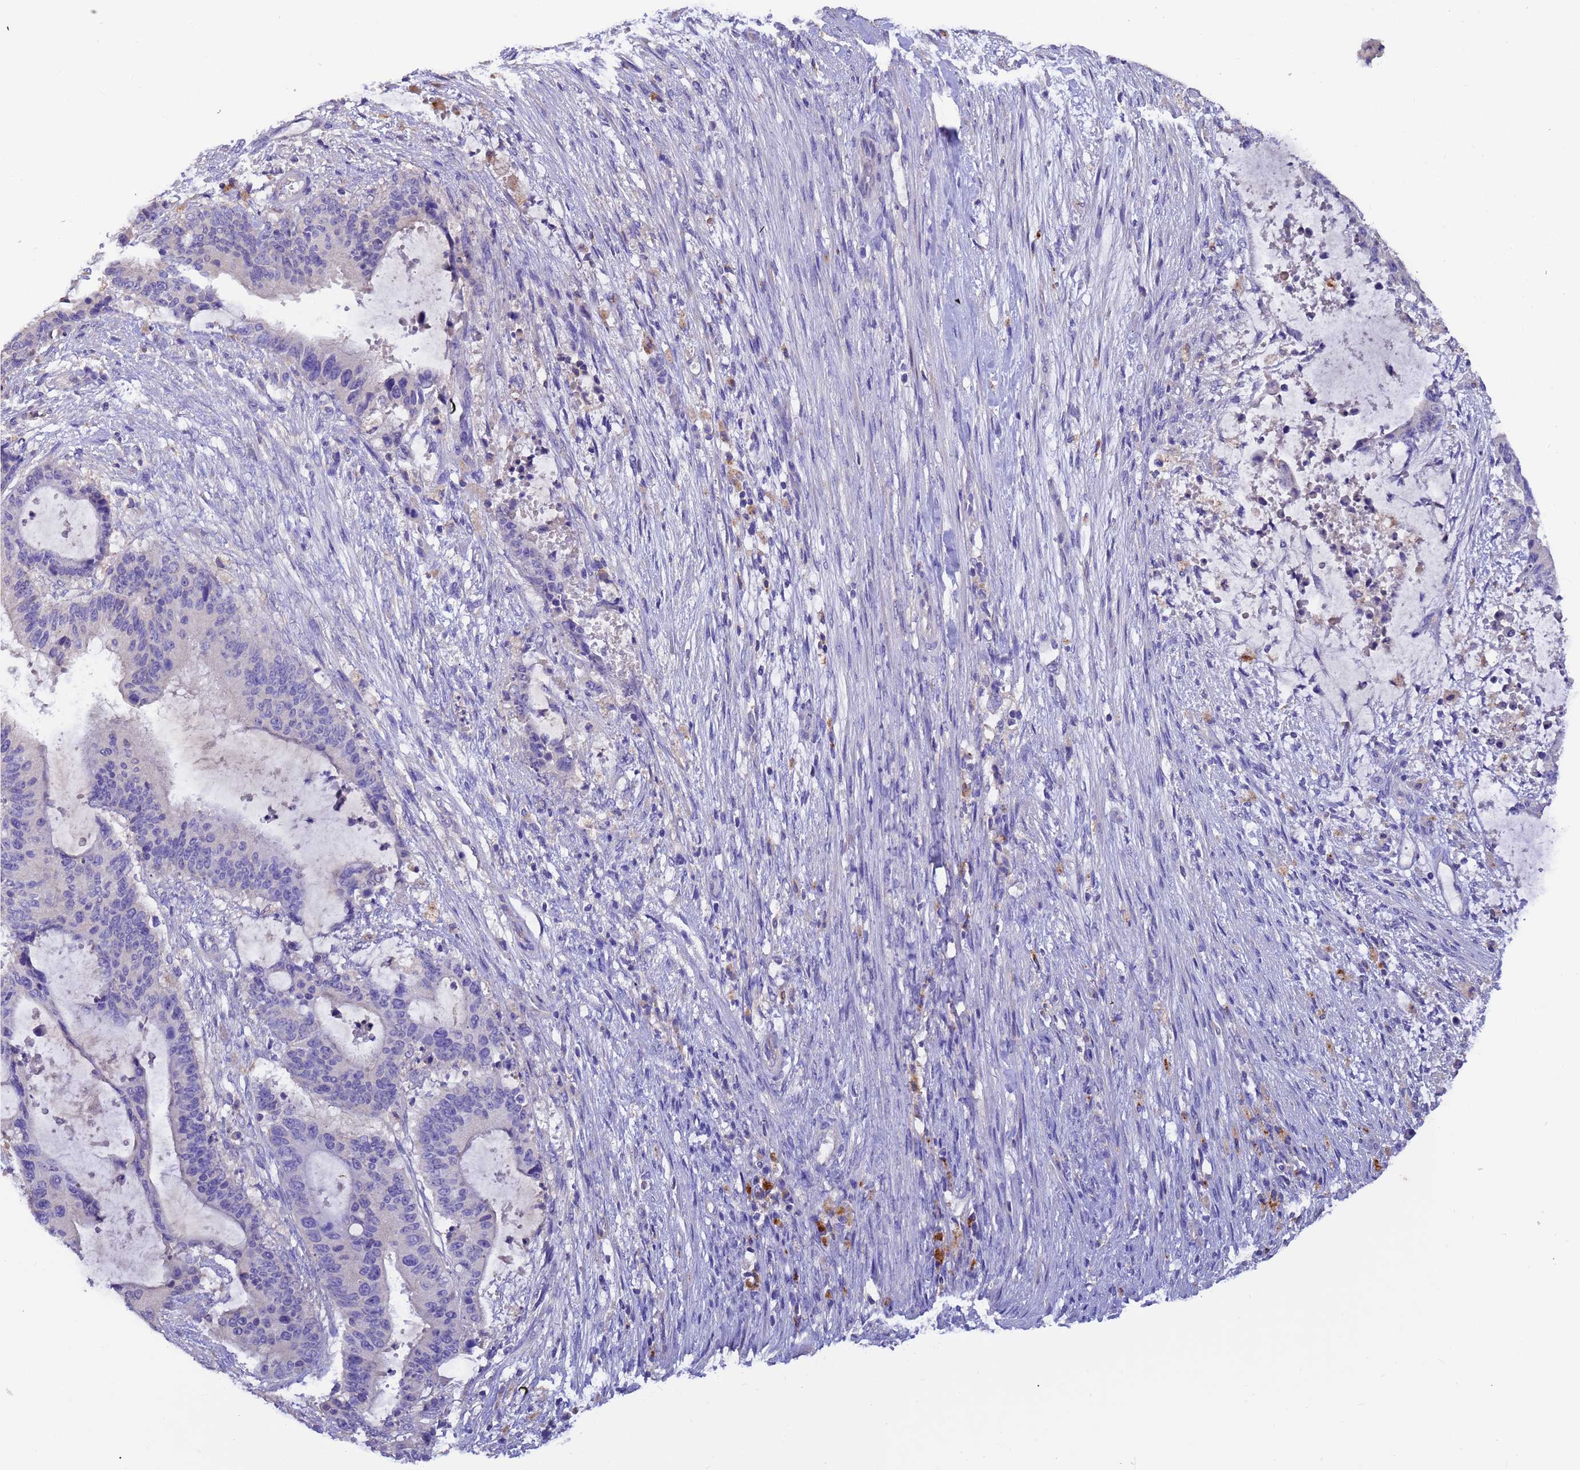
{"staining": {"intensity": "negative", "quantity": "none", "location": "none"}, "tissue": "liver cancer", "cell_type": "Tumor cells", "image_type": "cancer", "snomed": [{"axis": "morphology", "description": "Normal tissue, NOS"}, {"axis": "morphology", "description": "Cholangiocarcinoma"}, {"axis": "topography", "description": "Liver"}, {"axis": "topography", "description": "Peripheral nerve tissue"}], "caption": "The immunohistochemistry (IHC) image has no significant expression in tumor cells of liver cancer (cholangiocarcinoma) tissue. Brightfield microscopy of immunohistochemistry (IHC) stained with DAB (brown) and hematoxylin (blue), captured at high magnification.", "gene": "SRL", "patient": {"sex": "female", "age": 73}}